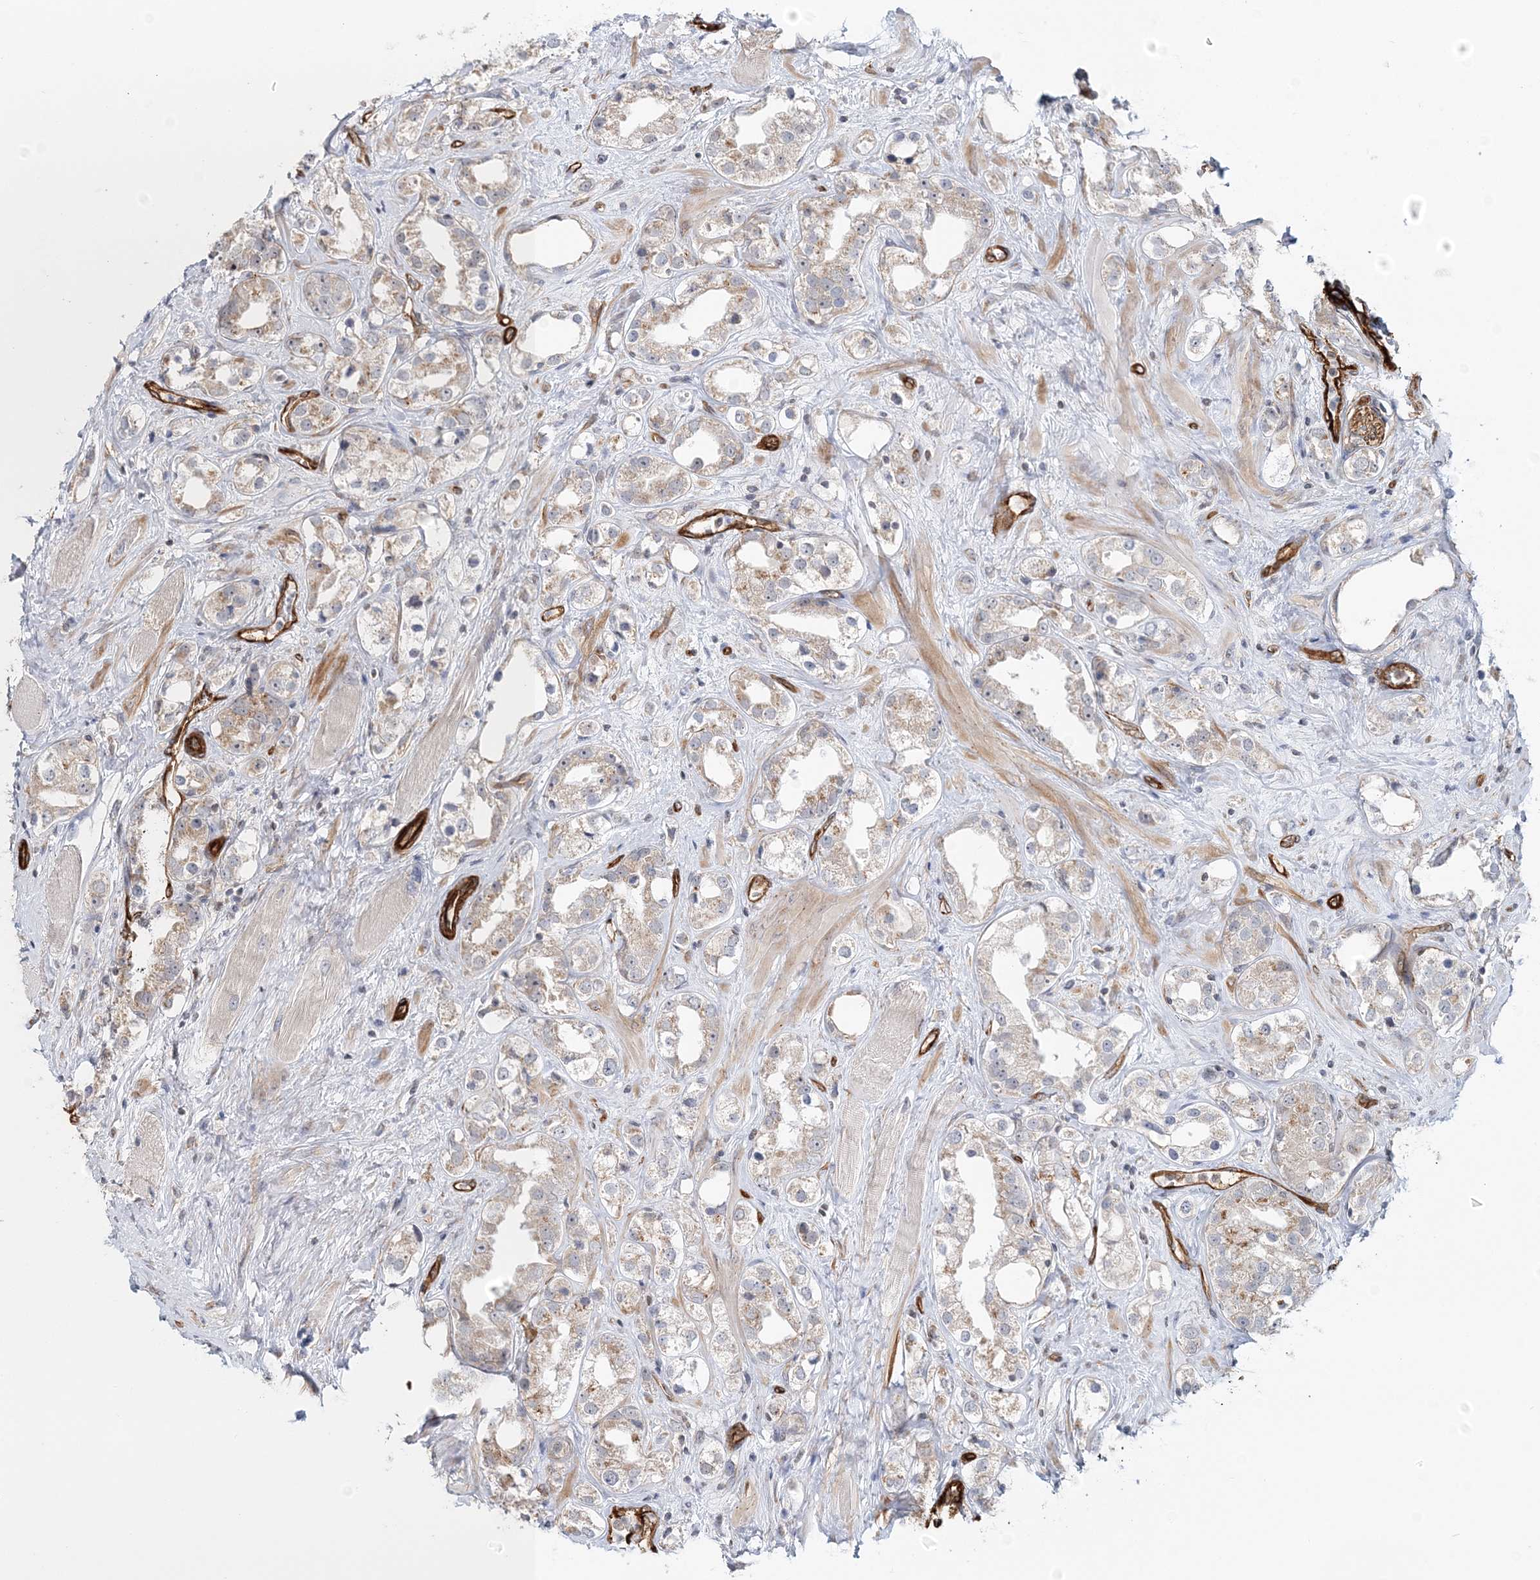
{"staining": {"intensity": "weak", "quantity": "25%-75%", "location": "cytoplasmic/membranous"}, "tissue": "prostate cancer", "cell_type": "Tumor cells", "image_type": "cancer", "snomed": [{"axis": "morphology", "description": "Adenocarcinoma, NOS"}, {"axis": "topography", "description": "Prostate"}], "caption": "Prostate adenocarcinoma stained with a brown dye demonstrates weak cytoplasmic/membranous positive expression in approximately 25%-75% of tumor cells.", "gene": "AFAP1L2", "patient": {"sex": "male", "age": 79}}